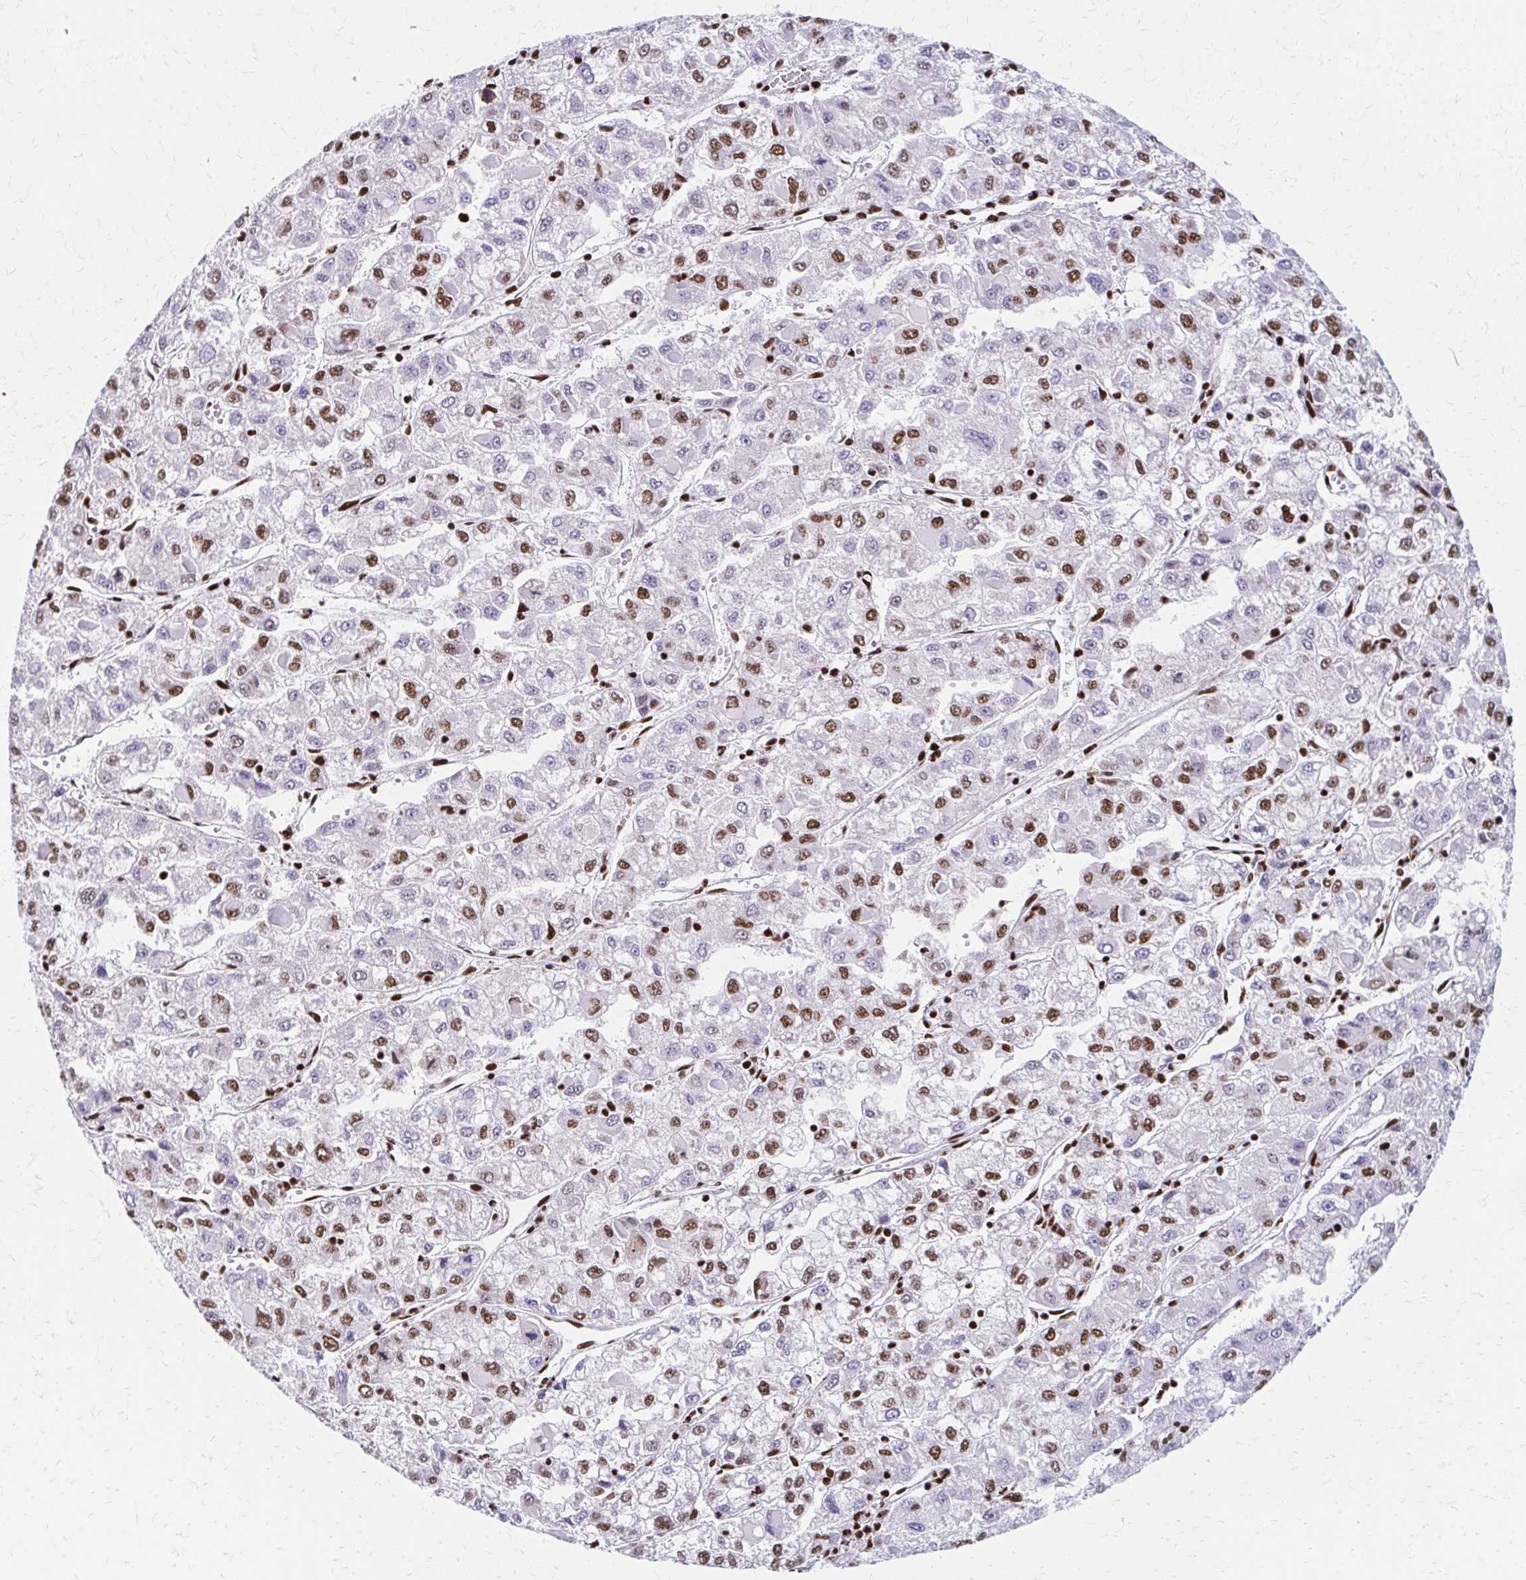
{"staining": {"intensity": "moderate", "quantity": "25%-75%", "location": "nuclear"}, "tissue": "liver cancer", "cell_type": "Tumor cells", "image_type": "cancer", "snomed": [{"axis": "morphology", "description": "Carcinoma, Hepatocellular, NOS"}, {"axis": "topography", "description": "Liver"}], "caption": "Immunohistochemical staining of human liver cancer exhibits medium levels of moderate nuclear expression in about 25%-75% of tumor cells. (Brightfield microscopy of DAB IHC at high magnification).", "gene": "CNKSR3", "patient": {"sex": "male", "age": 40}}